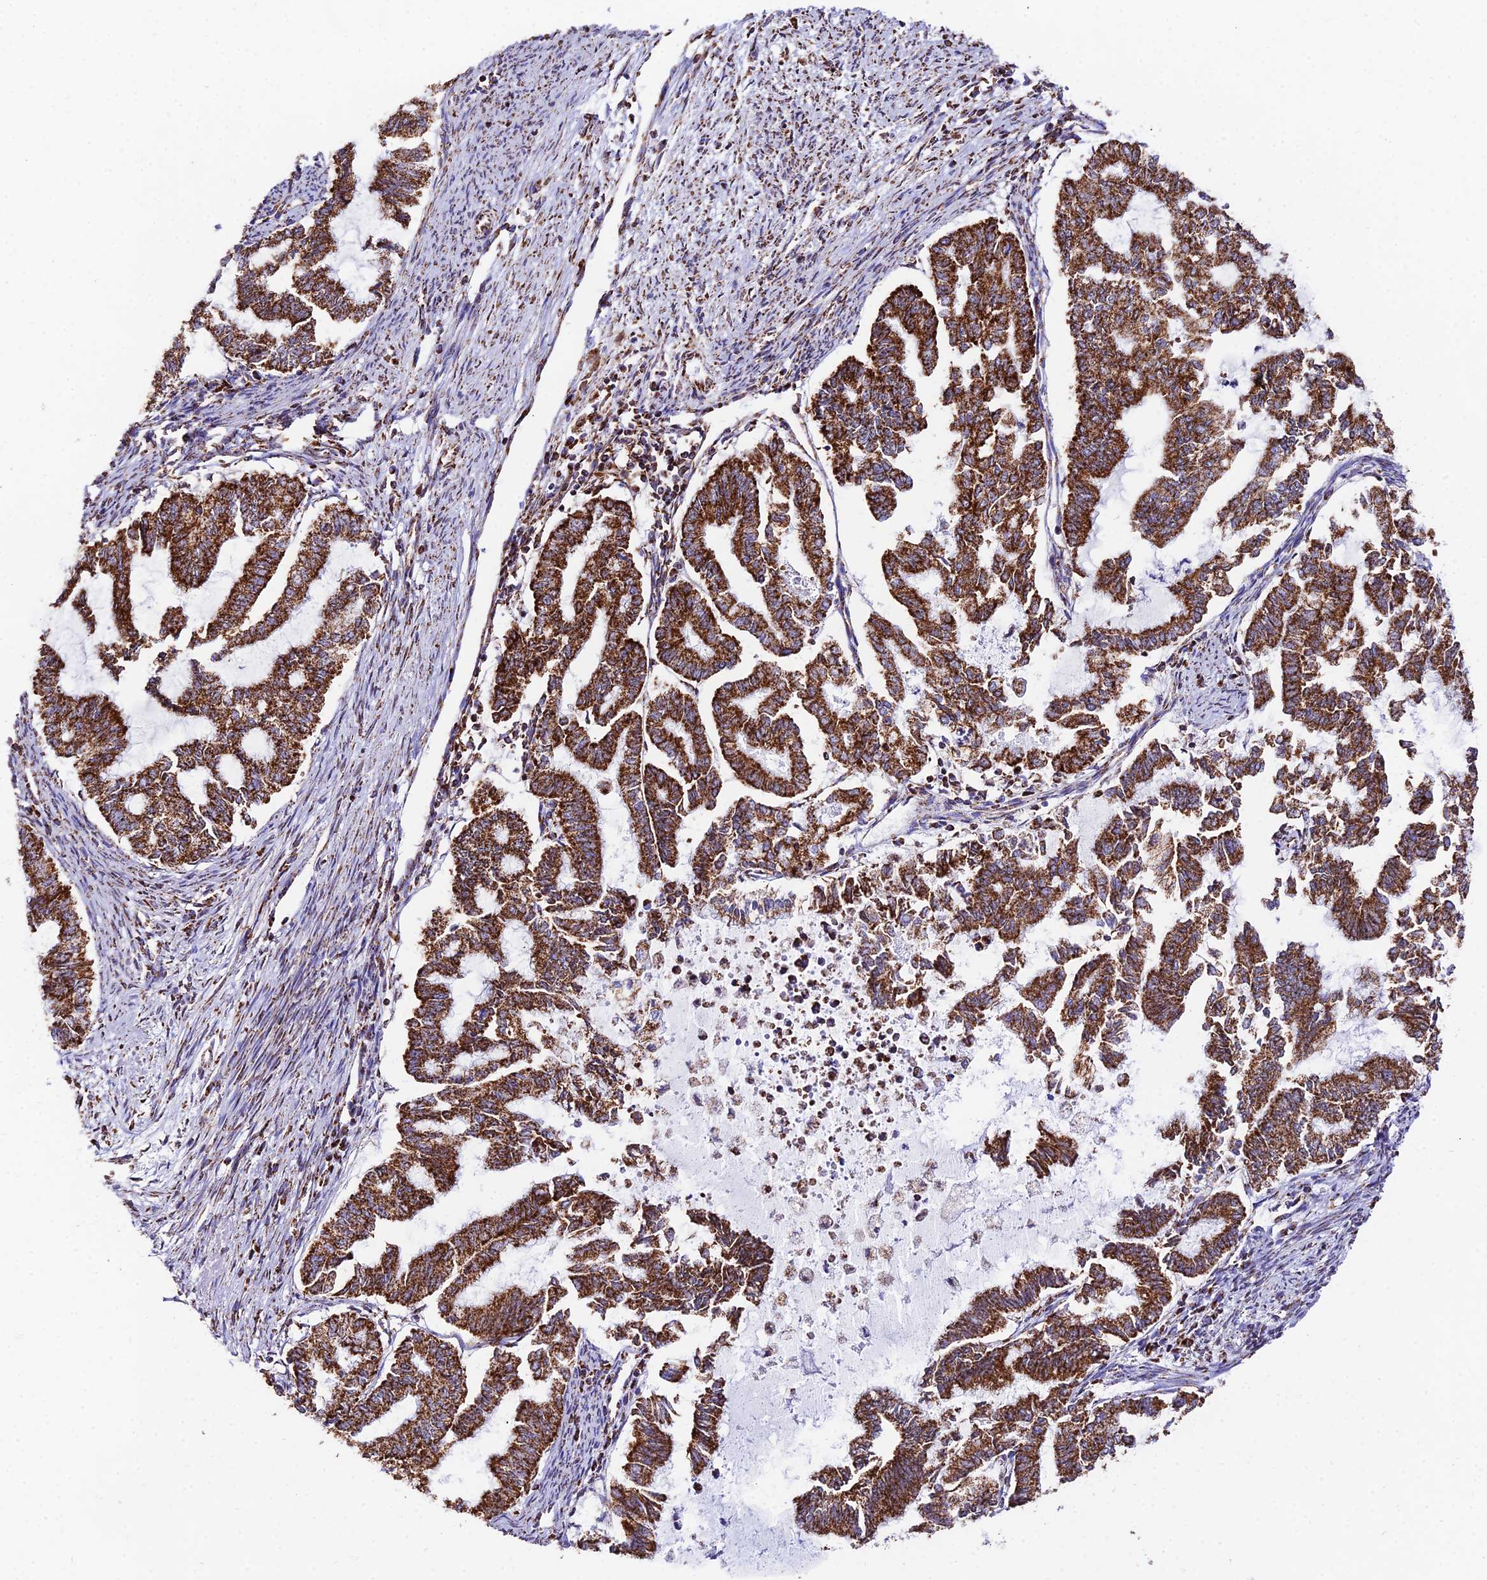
{"staining": {"intensity": "strong", "quantity": ">75%", "location": "cytoplasmic/membranous"}, "tissue": "endometrial cancer", "cell_type": "Tumor cells", "image_type": "cancer", "snomed": [{"axis": "morphology", "description": "Adenocarcinoma, NOS"}, {"axis": "topography", "description": "Endometrium"}], "caption": "High-power microscopy captured an immunohistochemistry photomicrograph of endometrial adenocarcinoma, revealing strong cytoplasmic/membranous expression in approximately >75% of tumor cells.", "gene": "ATP5PD", "patient": {"sex": "female", "age": 79}}